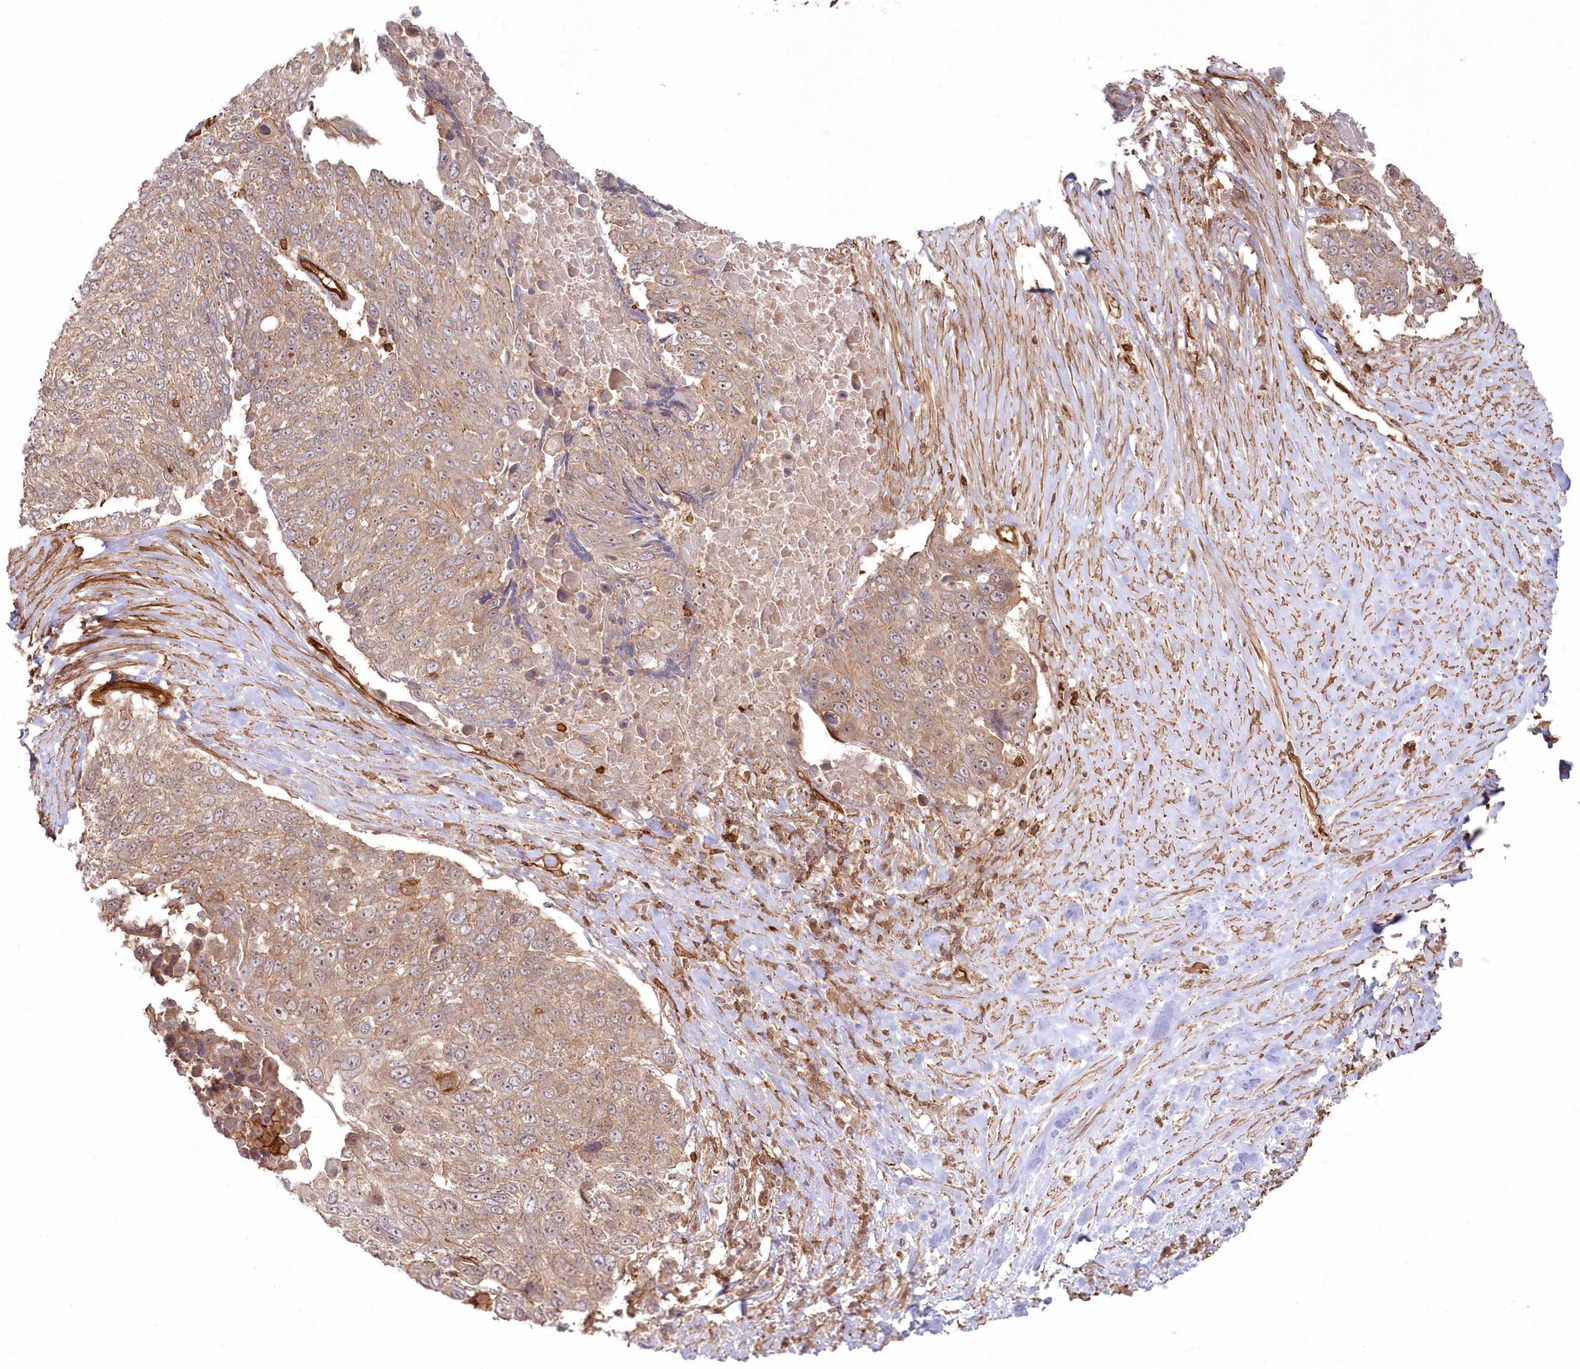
{"staining": {"intensity": "weak", "quantity": ">75%", "location": "cytoplasmic/membranous"}, "tissue": "lung cancer", "cell_type": "Tumor cells", "image_type": "cancer", "snomed": [{"axis": "morphology", "description": "Squamous cell carcinoma, NOS"}, {"axis": "topography", "description": "Lung"}], "caption": "Immunohistochemical staining of human lung squamous cell carcinoma reveals weak cytoplasmic/membranous protein positivity in about >75% of tumor cells. The staining was performed using DAB (3,3'-diaminobenzidine) to visualize the protein expression in brown, while the nuclei were stained in blue with hematoxylin (Magnification: 20x).", "gene": "RGCC", "patient": {"sex": "male", "age": 66}}